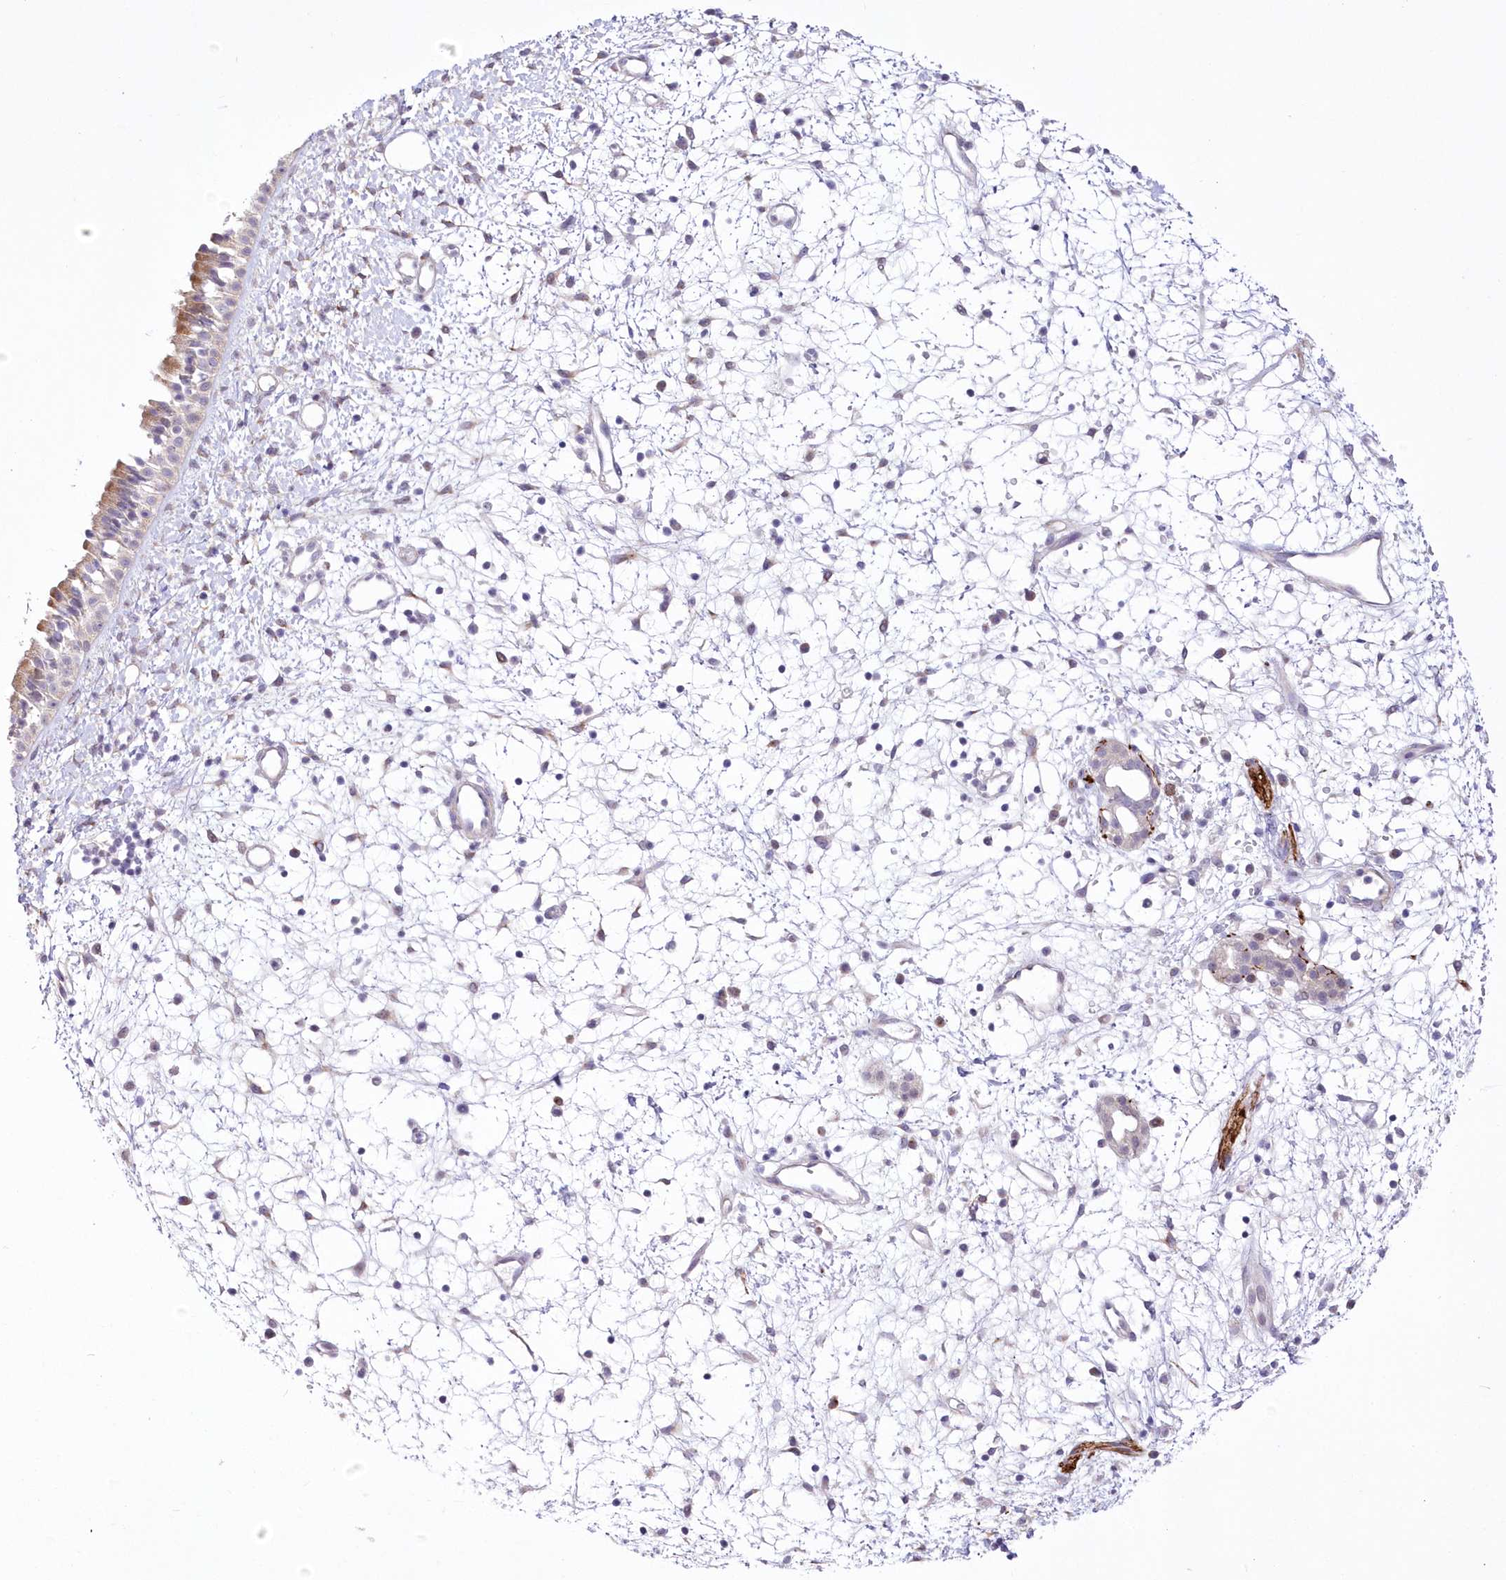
{"staining": {"intensity": "moderate", "quantity": ">75%", "location": "cytoplasmic/membranous"}, "tissue": "nasopharynx", "cell_type": "Respiratory epithelial cells", "image_type": "normal", "snomed": [{"axis": "morphology", "description": "Normal tissue, NOS"}, {"axis": "topography", "description": "Nasopharynx"}], "caption": "The histopathology image demonstrates staining of benign nasopharynx, revealing moderate cytoplasmic/membranous protein staining (brown color) within respiratory epithelial cells.", "gene": "FAM241B", "patient": {"sex": "male", "age": 22}}